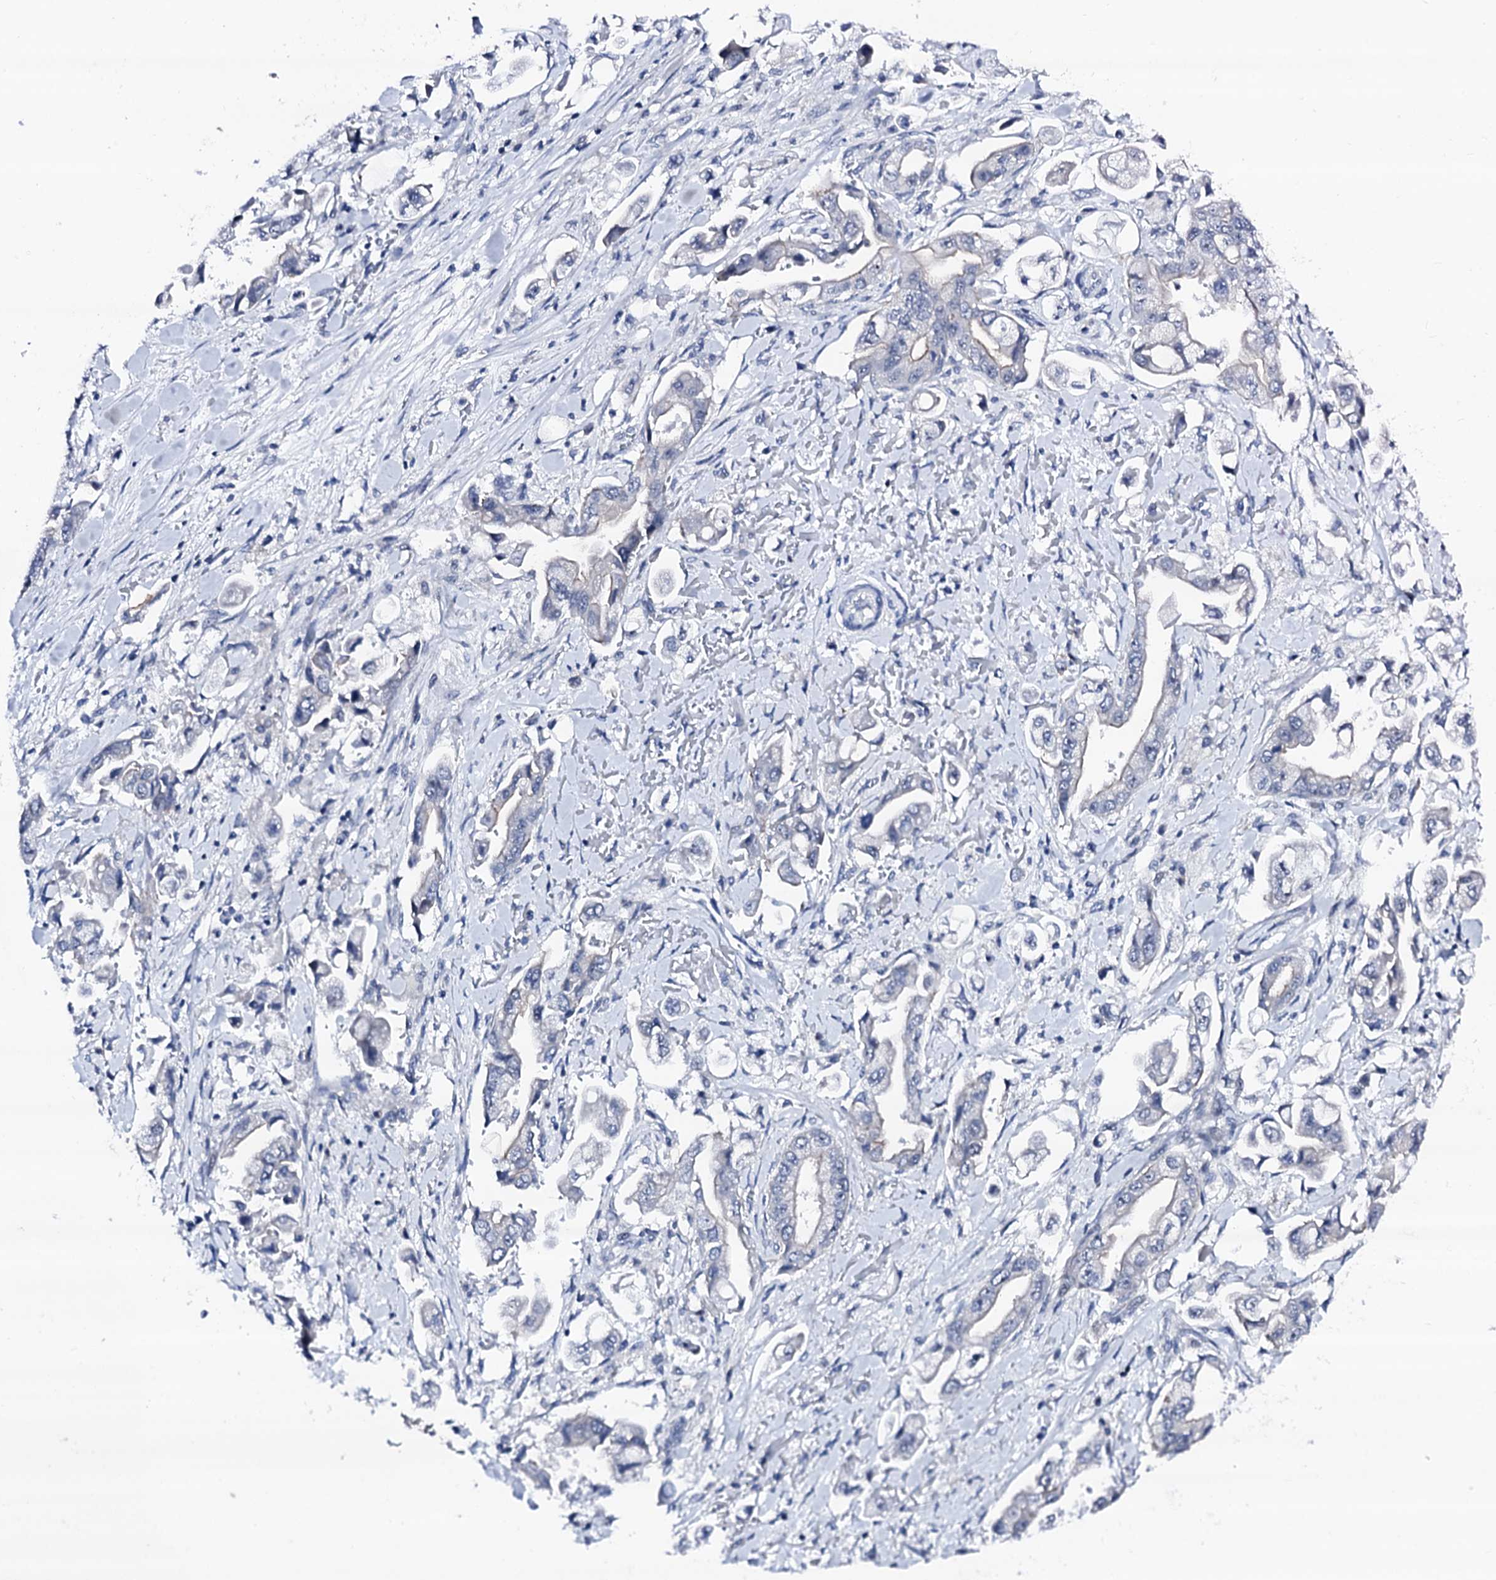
{"staining": {"intensity": "negative", "quantity": "none", "location": "none"}, "tissue": "stomach cancer", "cell_type": "Tumor cells", "image_type": "cancer", "snomed": [{"axis": "morphology", "description": "Adenocarcinoma, NOS"}, {"axis": "topography", "description": "Stomach"}], "caption": "IHC histopathology image of neoplastic tissue: human stomach adenocarcinoma stained with DAB (3,3'-diaminobenzidine) demonstrates no significant protein expression in tumor cells.", "gene": "TRAFD1", "patient": {"sex": "male", "age": 62}}